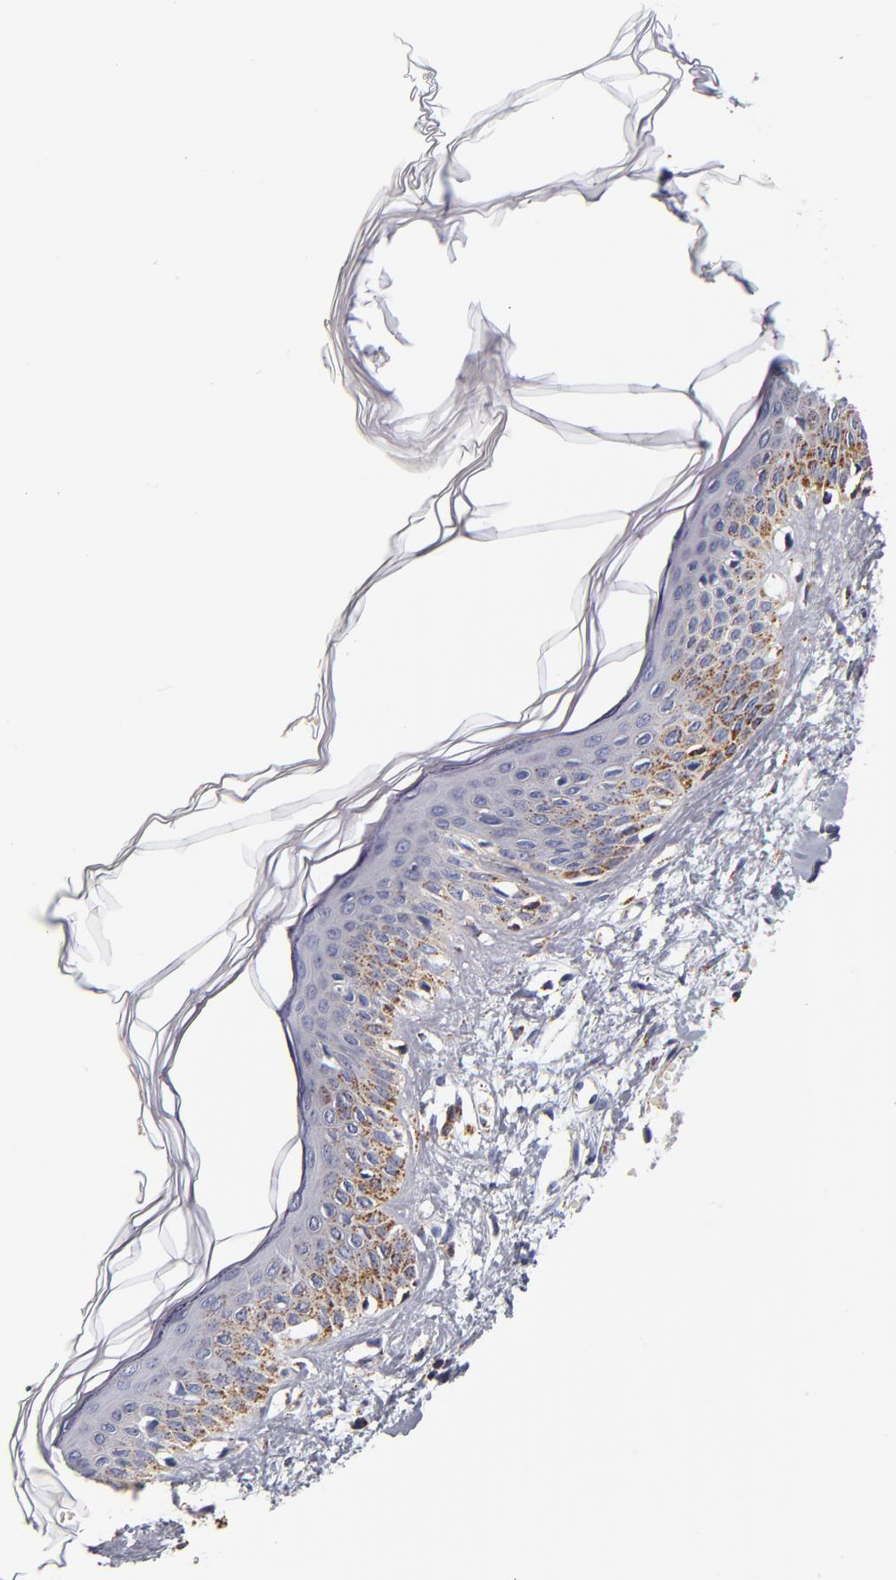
{"staining": {"intensity": "weak", "quantity": ">75%", "location": "cytoplasmic/membranous"}, "tissue": "skin", "cell_type": "Fibroblasts", "image_type": "normal", "snomed": [{"axis": "morphology", "description": "Normal tissue, NOS"}, {"axis": "morphology", "description": "Sarcoma, NOS"}, {"axis": "topography", "description": "Skin"}, {"axis": "topography", "description": "Soft tissue"}], "caption": "Immunohistochemical staining of unremarkable skin exhibits >75% levels of weak cytoplasmic/membranous protein positivity in about >75% of fibroblasts. (DAB = brown stain, brightfield microscopy at high magnification).", "gene": "ECHS1", "patient": {"sex": "female", "age": 51}}